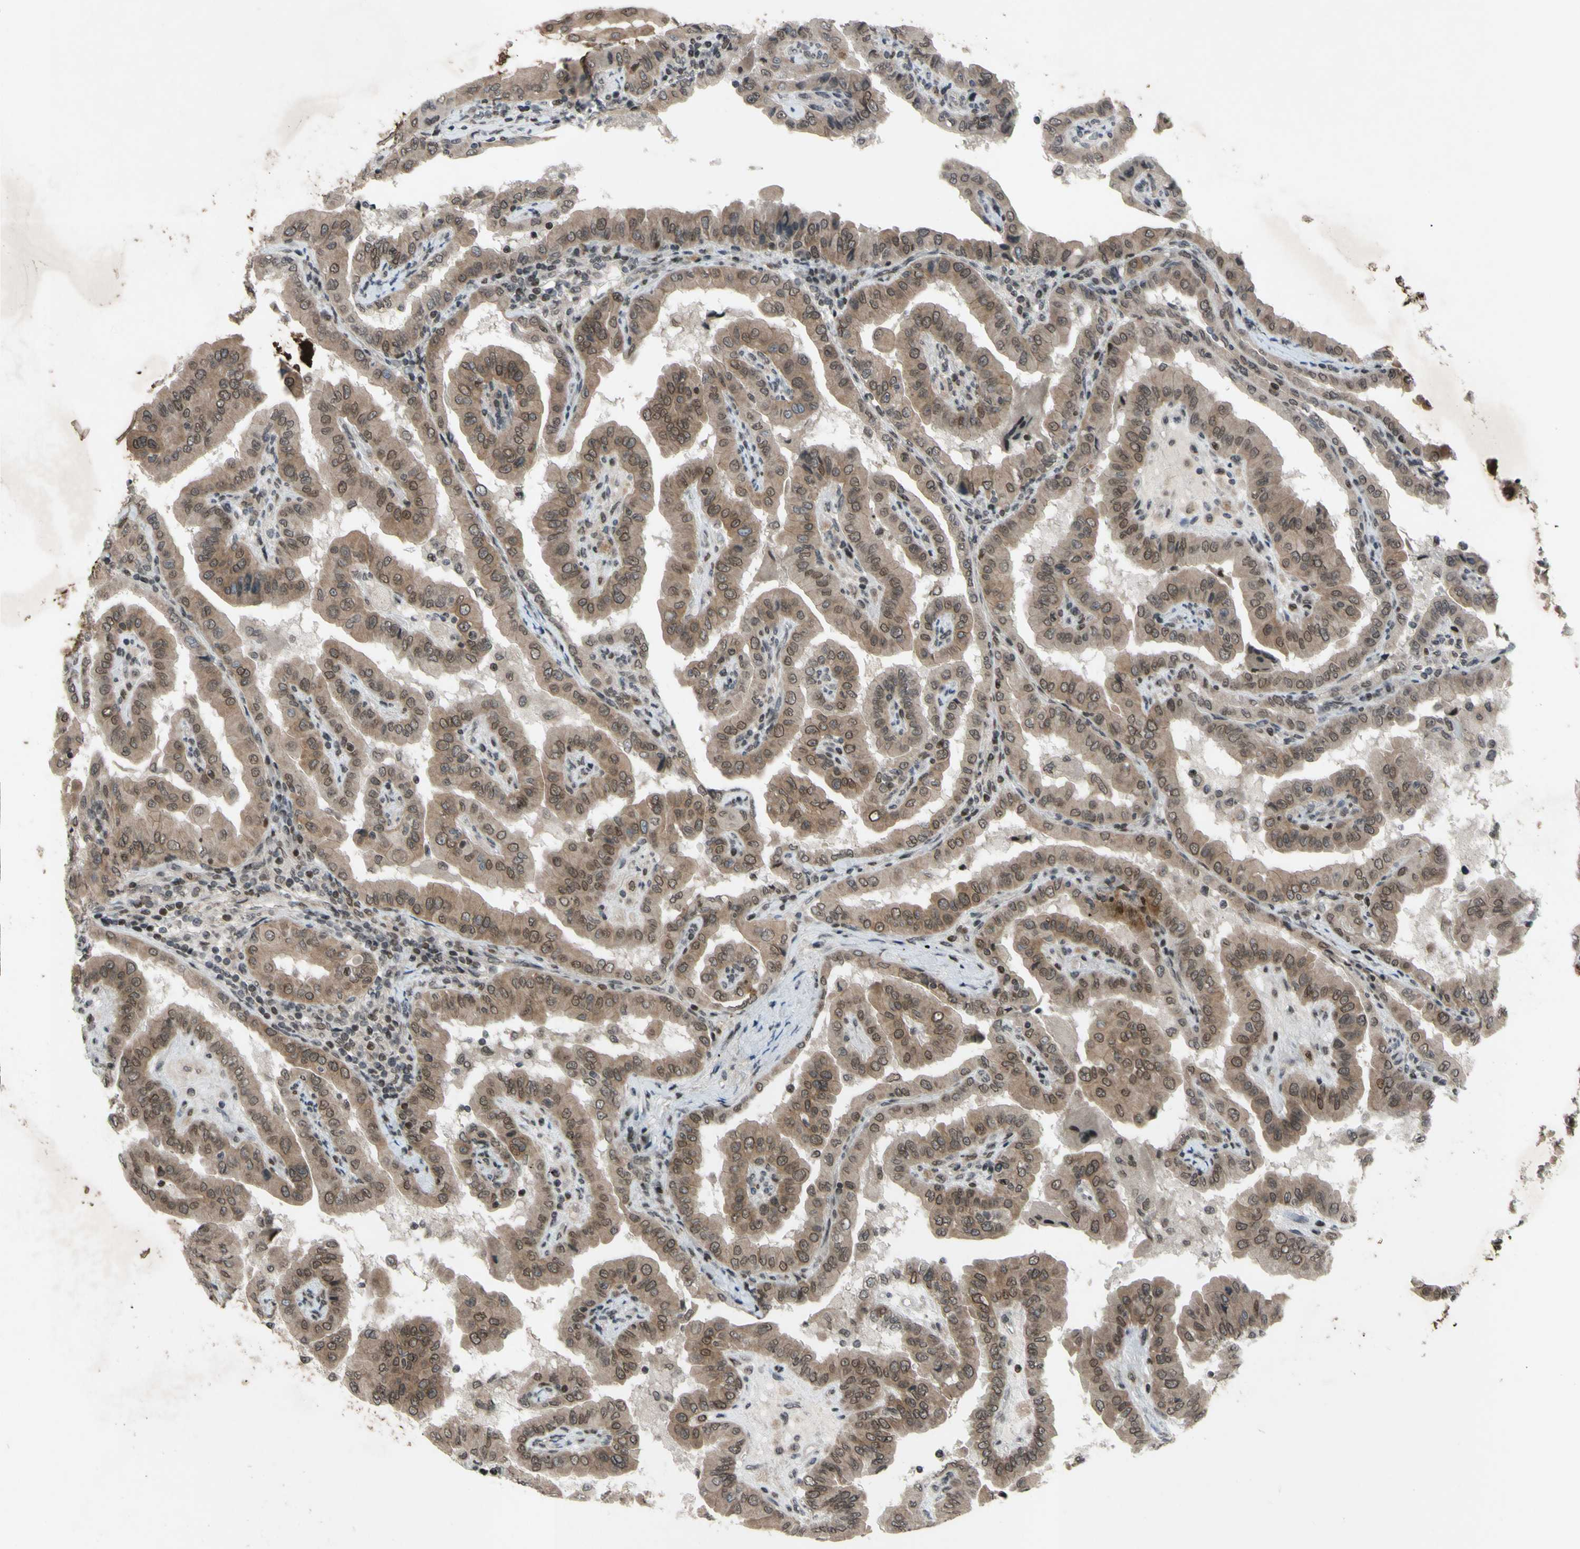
{"staining": {"intensity": "weak", "quantity": "25%-75%", "location": "cytoplasmic/membranous,nuclear"}, "tissue": "thyroid cancer", "cell_type": "Tumor cells", "image_type": "cancer", "snomed": [{"axis": "morphology", "description": "Papillary adenocarcinoma, NOS"}, {"axis": "topography", "description": "Thyroid gland"}], "caption": "Immunohistochemistry image of neoplastic tissue: human thyroid papillary adenocarcinoma stained using IHC exhibits low levels of weak protein expression localized specifically in the cytoplasmic/membranous and nuclear of tumor cells, appearing as a cytoplasmic/membranous and nuclear brown color.", "gene": "XPO1", "patient": {"sex": "male", "age": 33}}